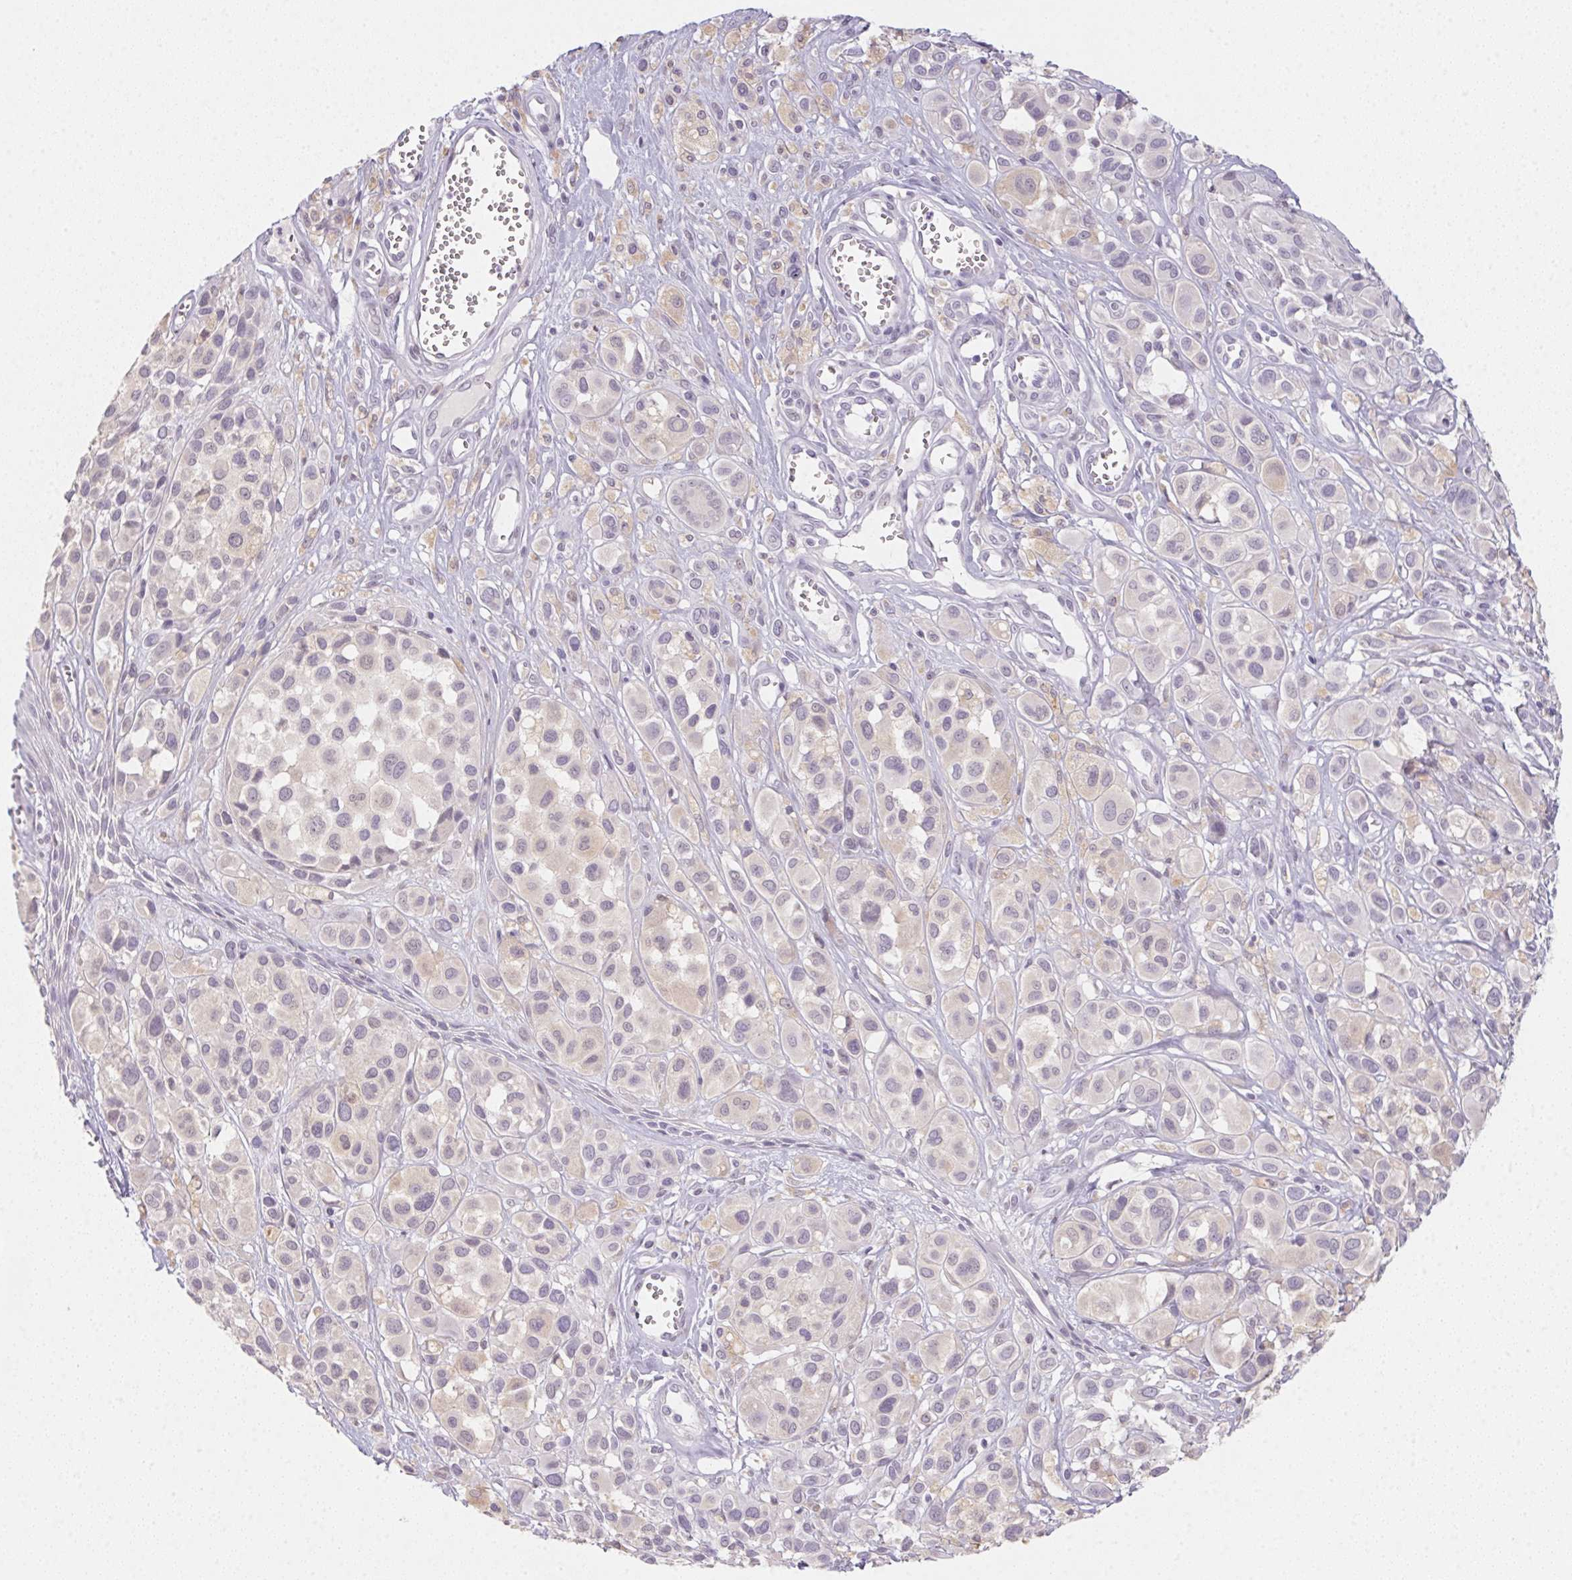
{"staining": {"intensity": "weak", "quantity": "<25%", "location": "cytoplasmic/membranous"}, "tissue": "melanoma", "cell_type": "Tumor cells", "image_type": "cancer", "snomed": [{"axis": "morphology", "description": "Malignant melanoma, NOS"}, {"axis": "topography", "description": "Skin"}], "caption": "DAB (3,3'-diaminobenzidine) immunohistochemical staining of human malignant melanoma shows no significant positivity in tumor cells. (DAB (3,3'-diaminobenzidine) IHC with hematoxylin counter stain).", "gene": "SLC6A18", "patient": {"sex": "male", "age": 77}}